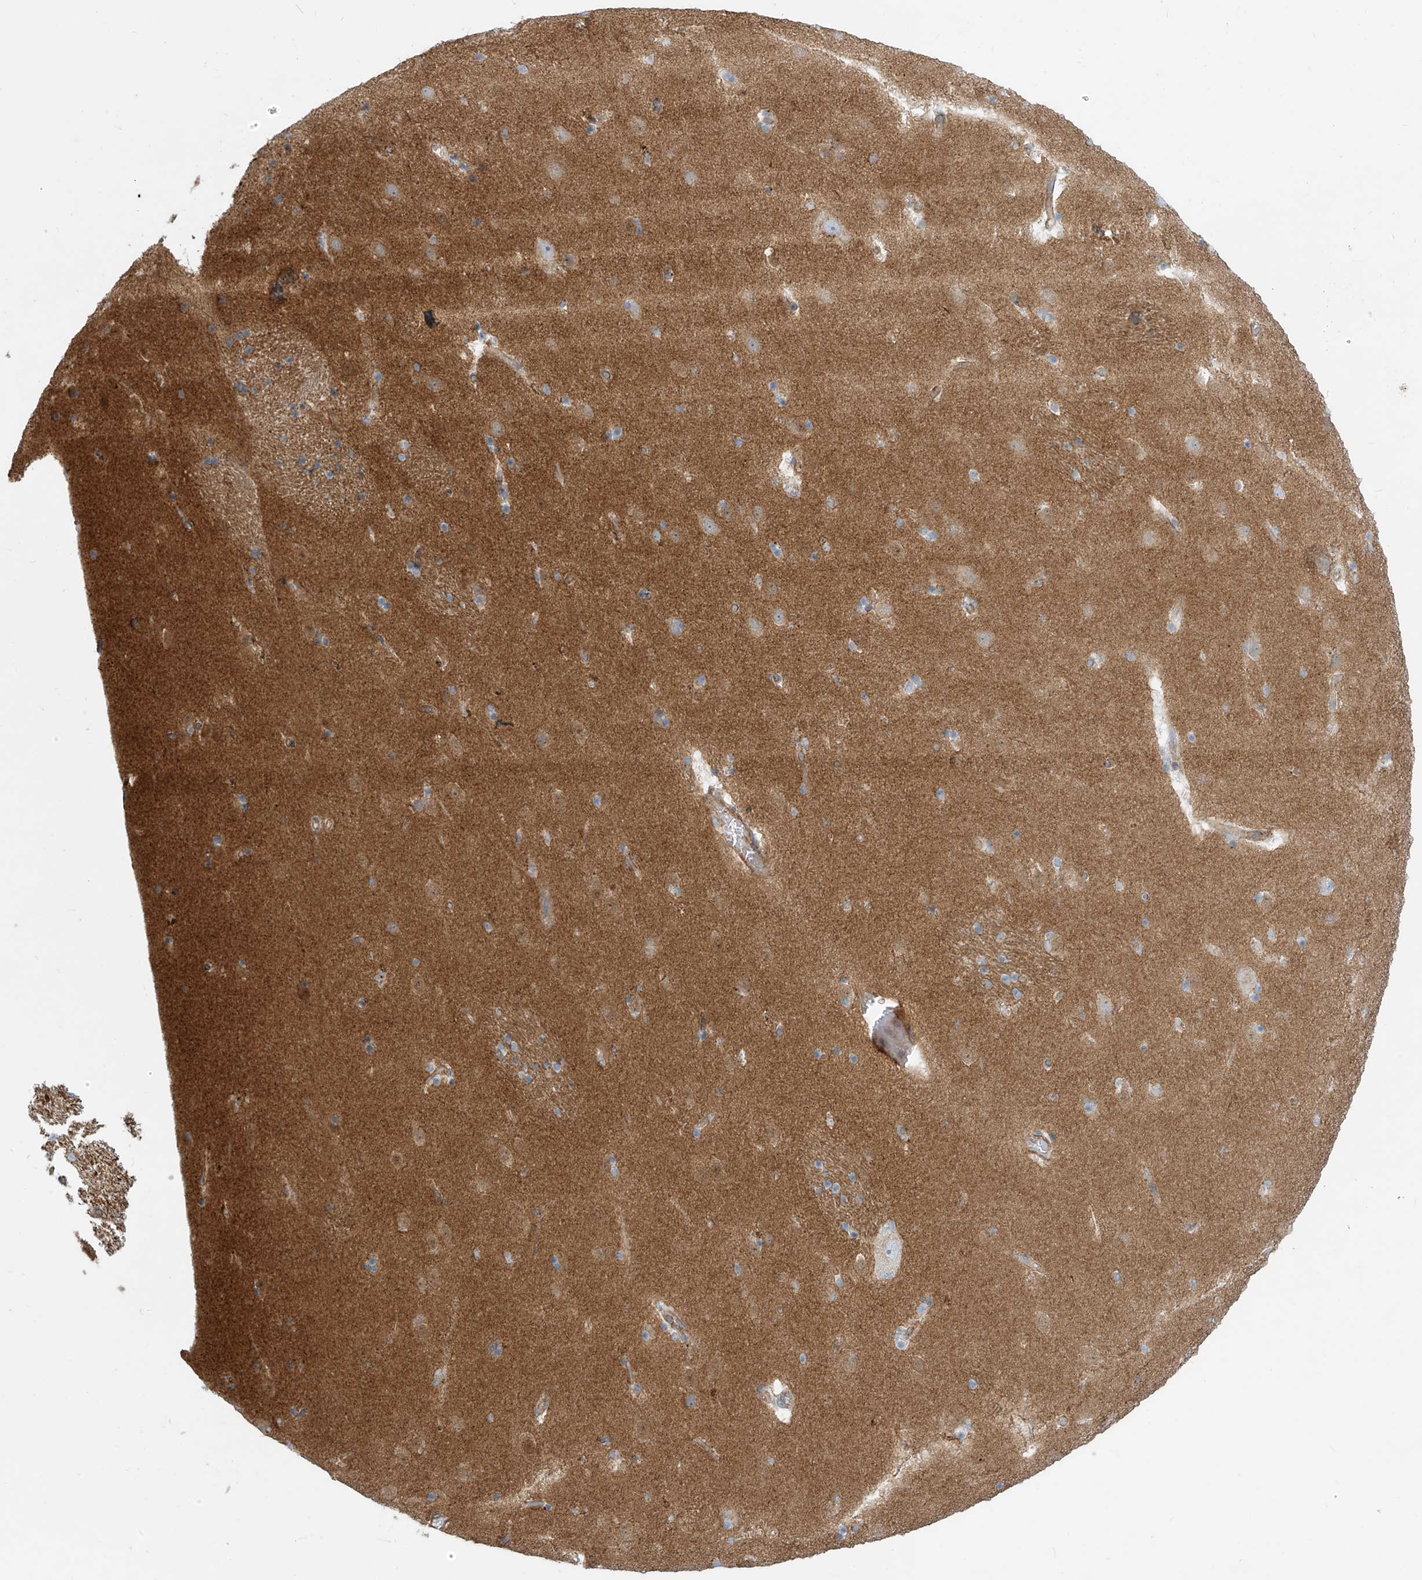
{"staining": {"intensity": "negative", "quantity": "none", "location": "none"}, "tissue": "caudate", "cell_type": "Glial cells", "image_type": "normal", "snomed": [{"axis": "morphology", "description": "Normal tissue, NOS"}, {"axis": "topography", "description": "Lateral ventricle wall"}], "caption": "High magnification brightfield microscopy of unremarkable caudate stained with DAB (brown) and counterstained with hematoxylin (blue): glial cells show no significant expression.", "gene": "LZTS3", "patient": {"sex": "male", "age": 45}}